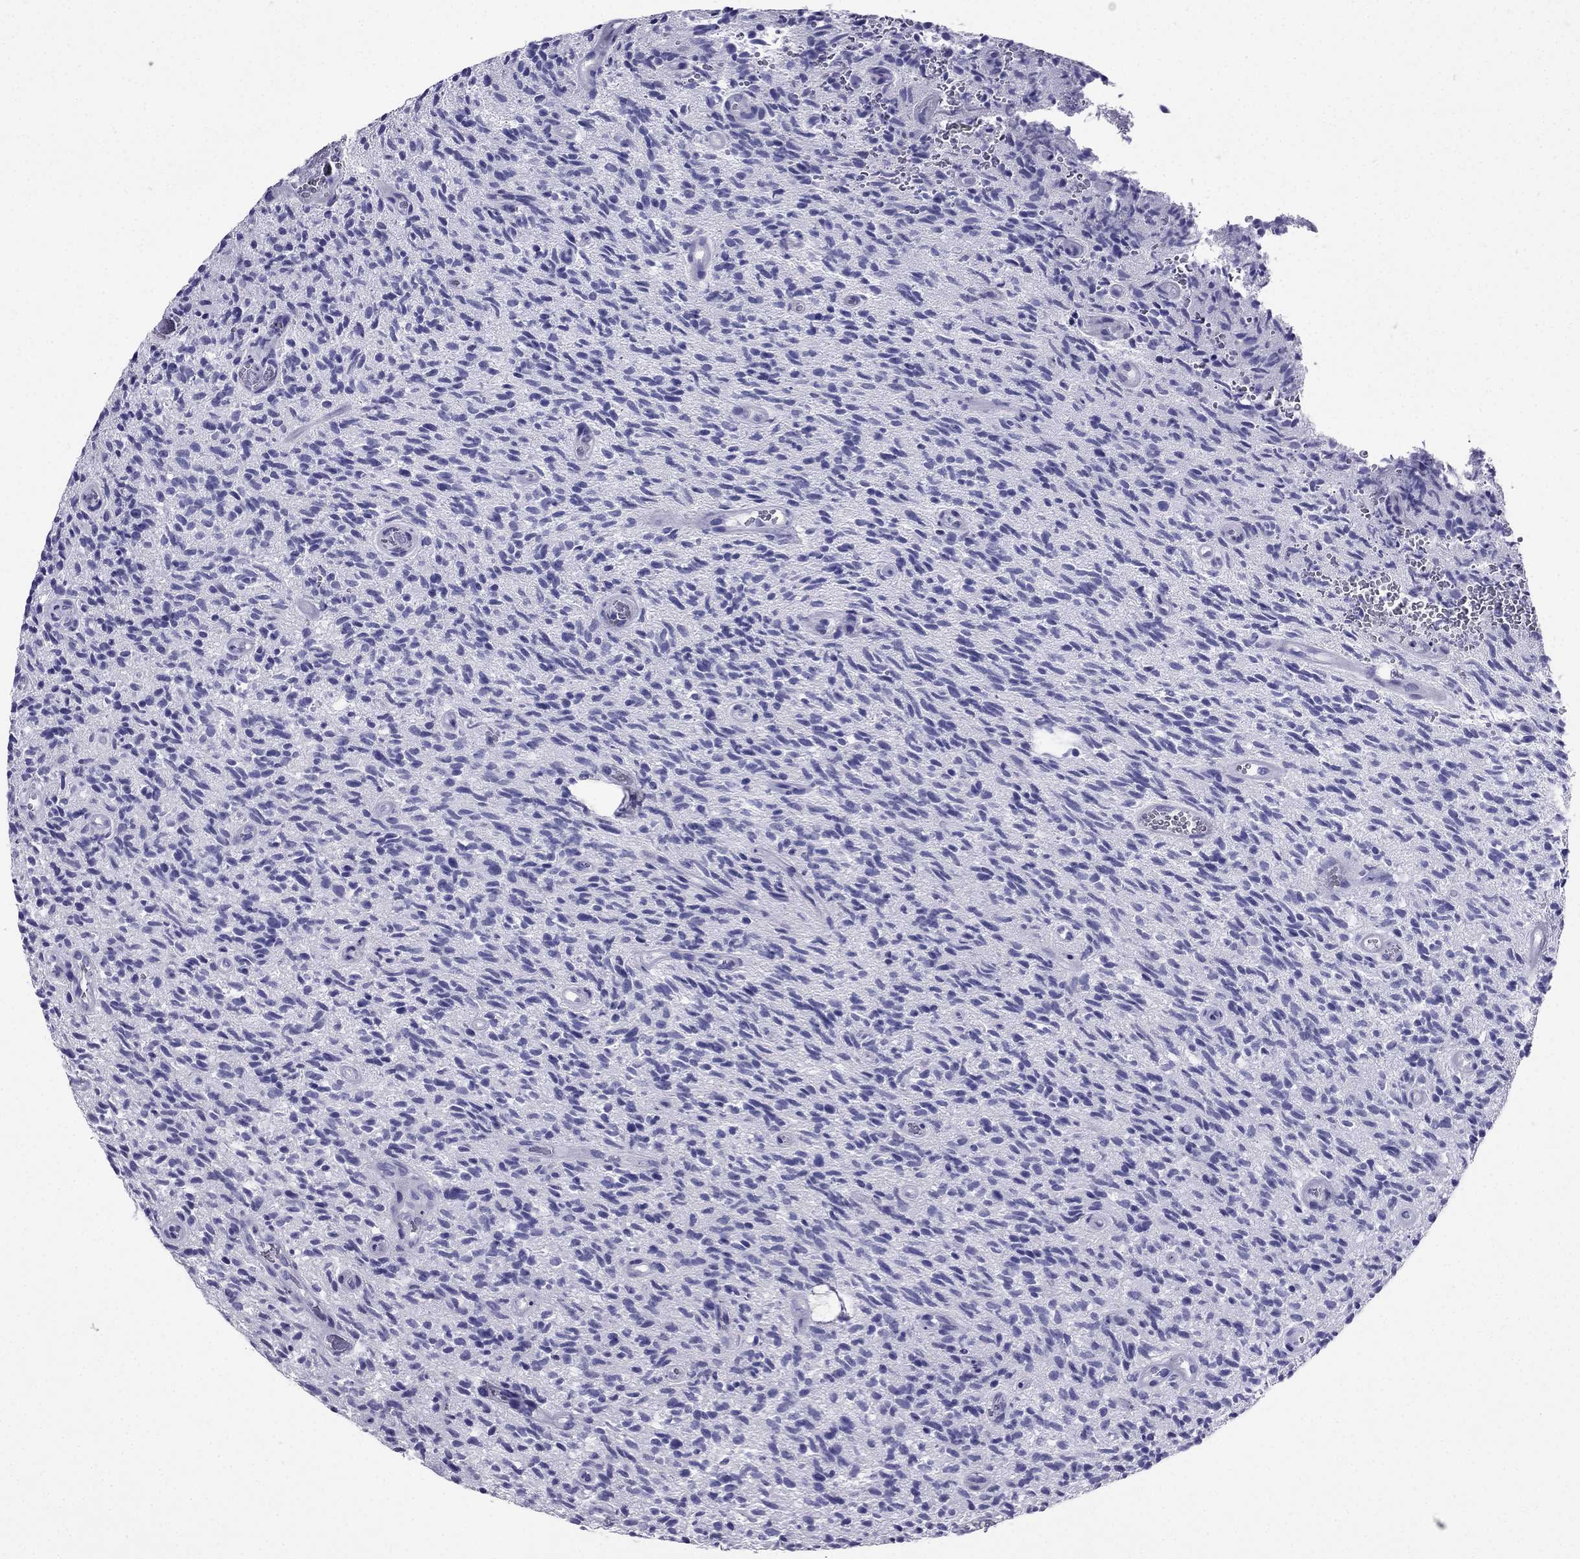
{"staining": {"intensity": "negative", "quantity": "none", "location": "none"}, "tissue": "glioma", "cell_type": "Tumor cells", "image_type": "cancer", "snomed": [{"axis": "morphology", "description": "Glioma, malignant, High grade"}, {"axis": "topography", "description": "Brain"}], "caption": "The micrograph shows no staining of tumor cells in glioma. (Immunohistochemistry, brightfield microscopy, high magnification).", "gene": "PTH", "patient": {"sex": "male", "age": 64}}